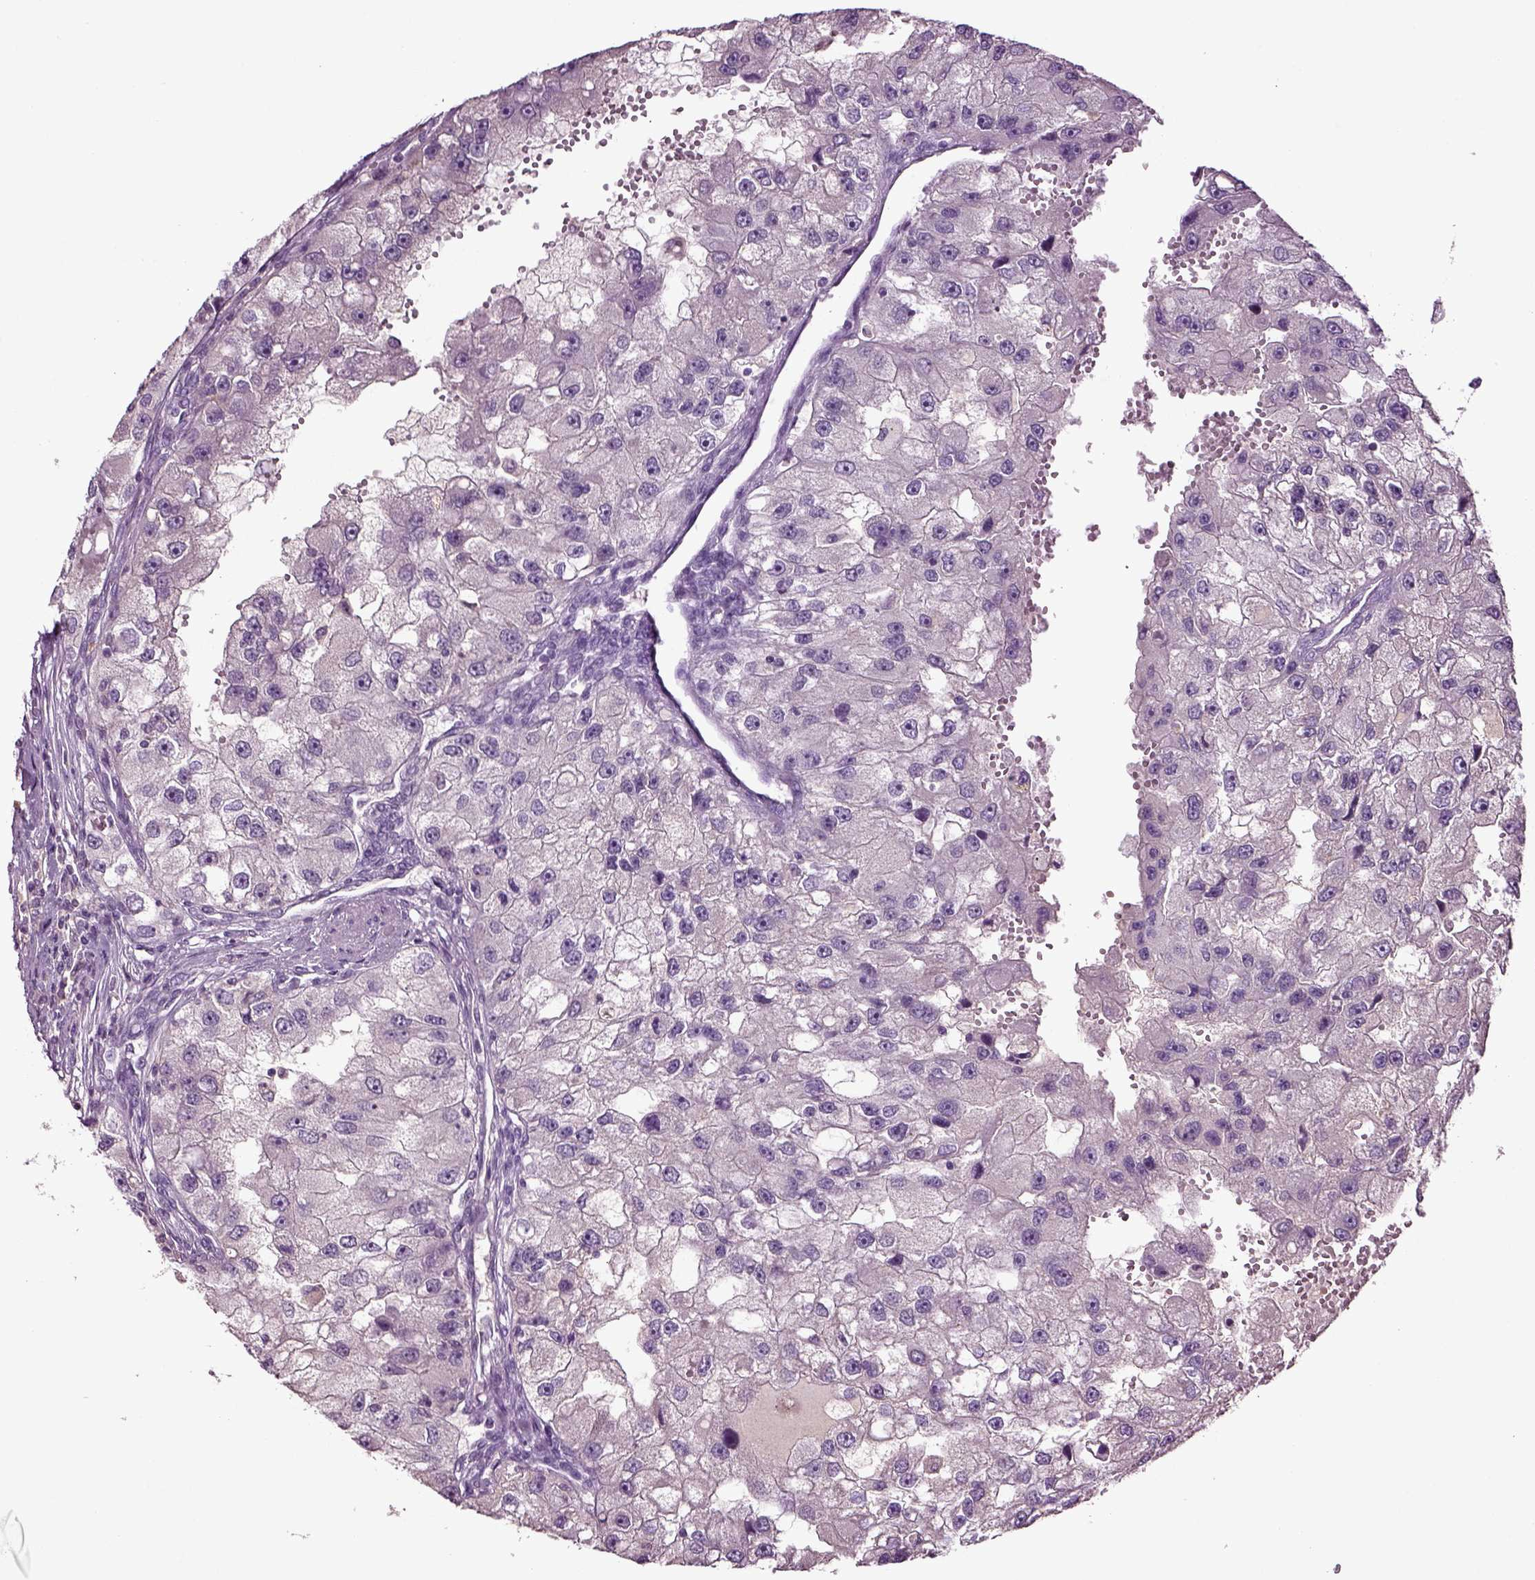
{"staining": {"intensity": "negative", "quantity": "none", "location": "none"}, "tissue": "renal cancer", "cell_type": "Tumor cells", "image_type": "cancer", "snomed": [{"axis": "morphology", "description": "Adenocarcinoma, NOS"}, {"axis": "topography", "description": "Kidney"}], "caption": "Immunohistochemical staining of human renal cancer (adenocarcinoma) exhibits no significant staining in tumor cells. (DAB immunohistochemistry, high magnification).", "gene": "DEFB118", "patient": {"sex": "male", "age": 63}}